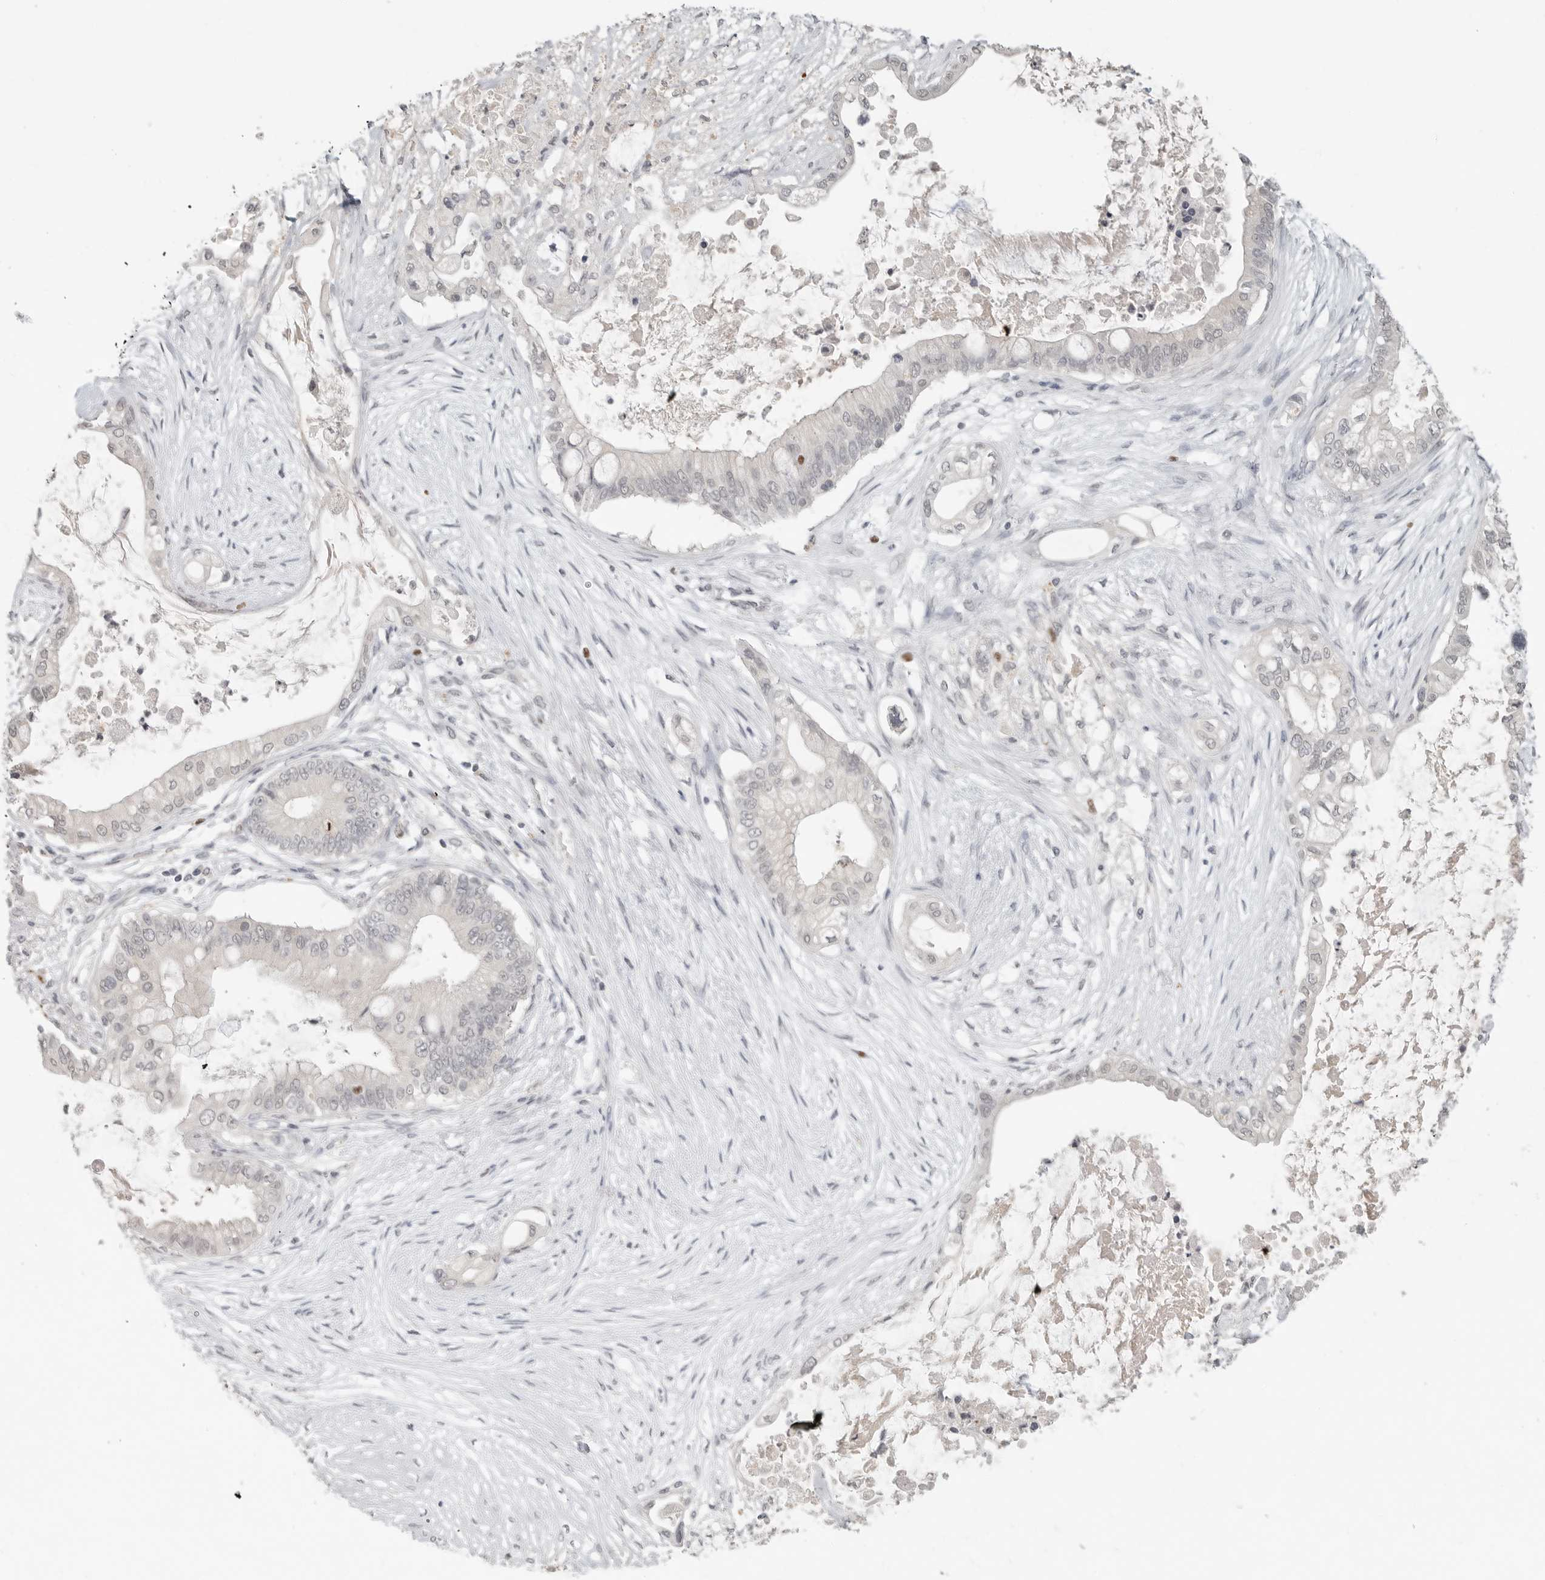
{"staining": {"intensity": "negative", "quantity": "none", "location": "none"}, "tissue": "pancreatic cancer", "cell_type": "Tumor cells", "image_type": "cancer", "snomed": [{"axis": "morphology", "description": "Adenocarcinoma, NOS"}, {"axis": "topography", "description": "Pancreas"}], "caption": "Protein analysis of pancreatic adenocarcinoma shows no significant staining in tumor cells.", "gene": "FOXP3", "patient": {"sex": "male", "age": 53}}